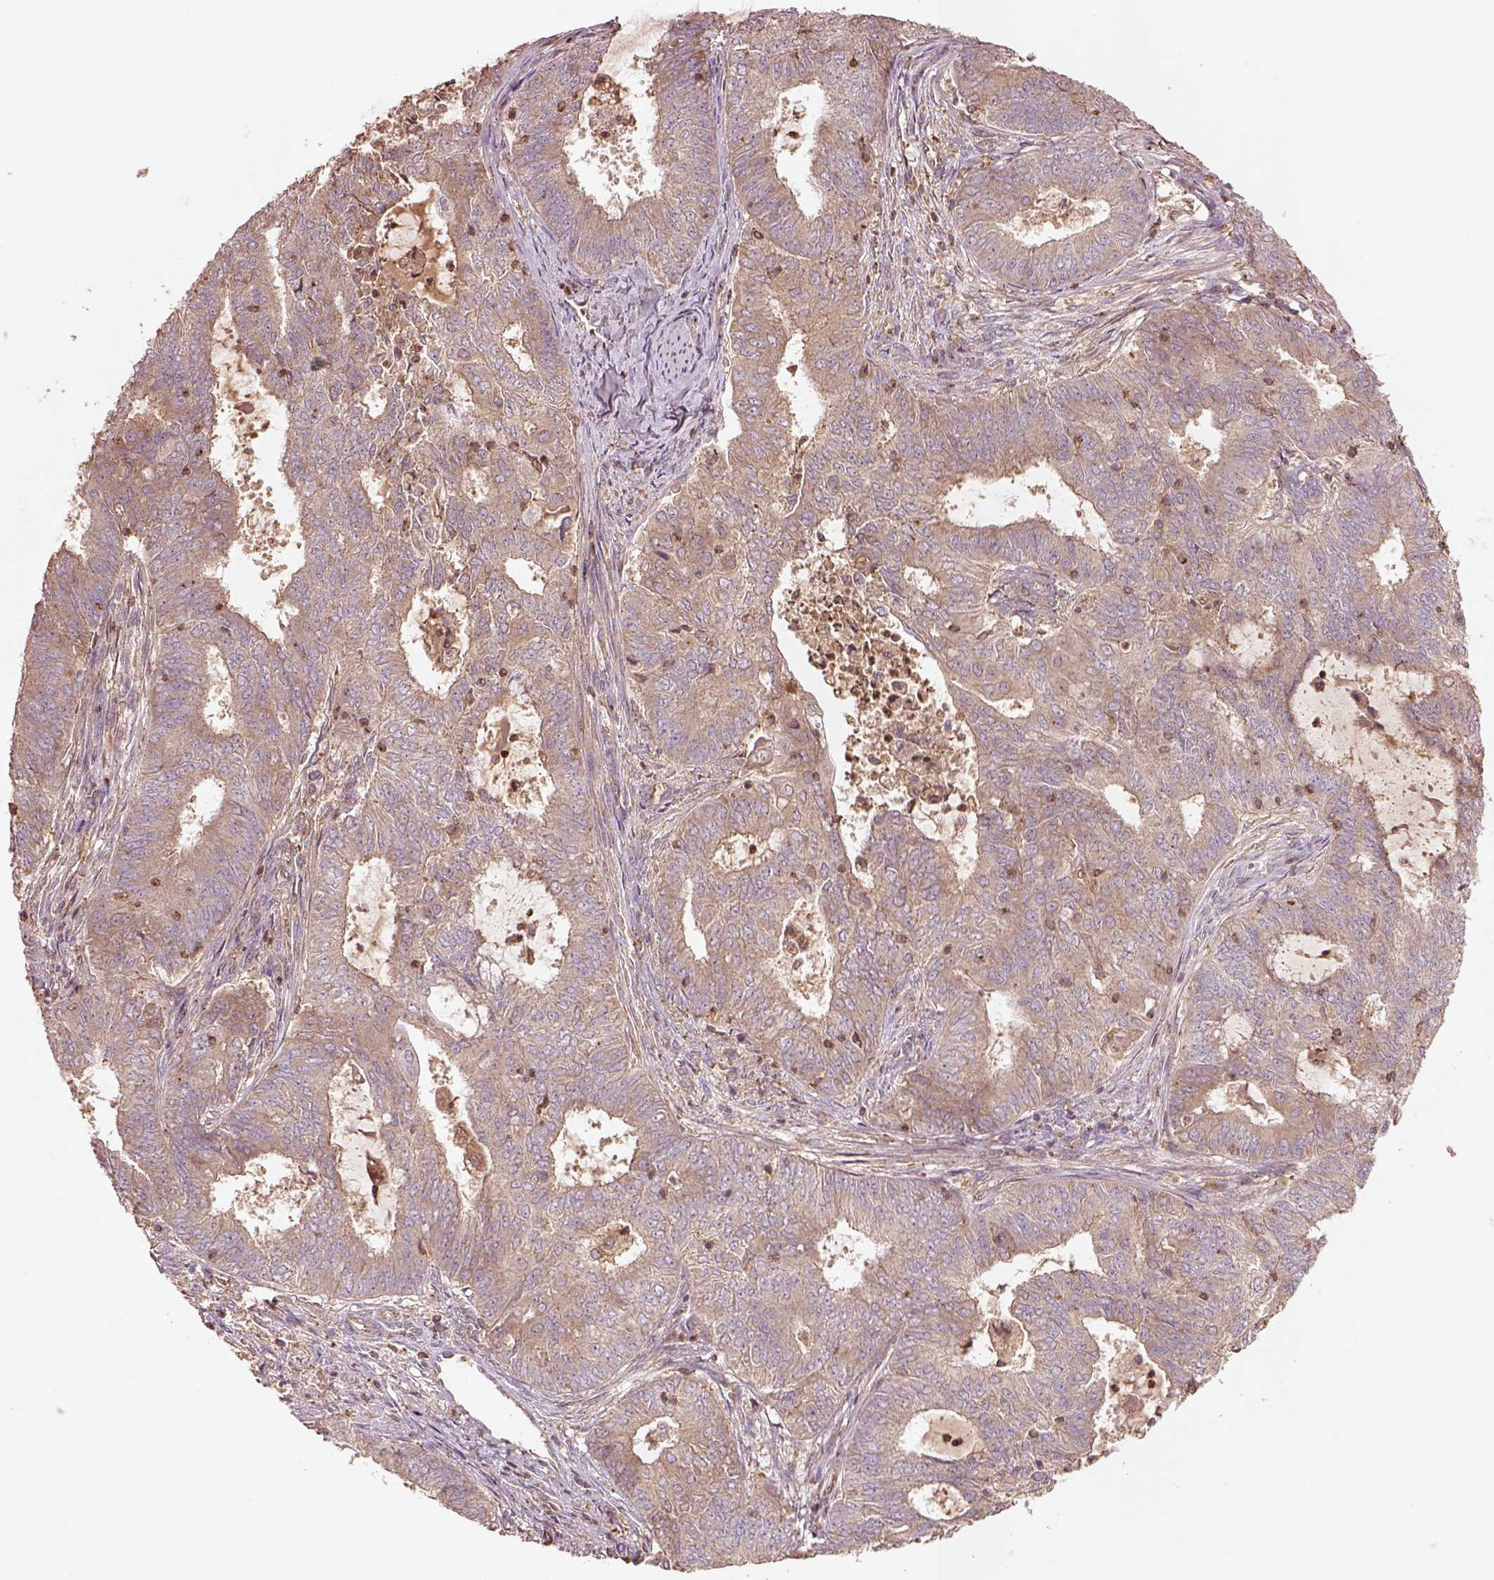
{"staining": {"intensity": "weak", "quantity": "25%-75%", "location": "cytoplasmic/membranous"}, "tissue": "endometrial cancer", "cell_type": "Tumor cells", "image_type": "cancer", "snomed": [{"axis": "morphology", "description": "Adenocarcinoma, NOS"}, {"axis": "topography", "description": "Endometrium"}], "caption": "An immunohistochemistry (IHC) micrograph of neoplastic tissue is shown. Protein staining in brown labels weak cytoplasmic/membranous positivity in endometrial cancer (adenocarcinoma) within tumor cells.", "gene": "TRADD", "patient": {"sex": "female", "age": 62}}